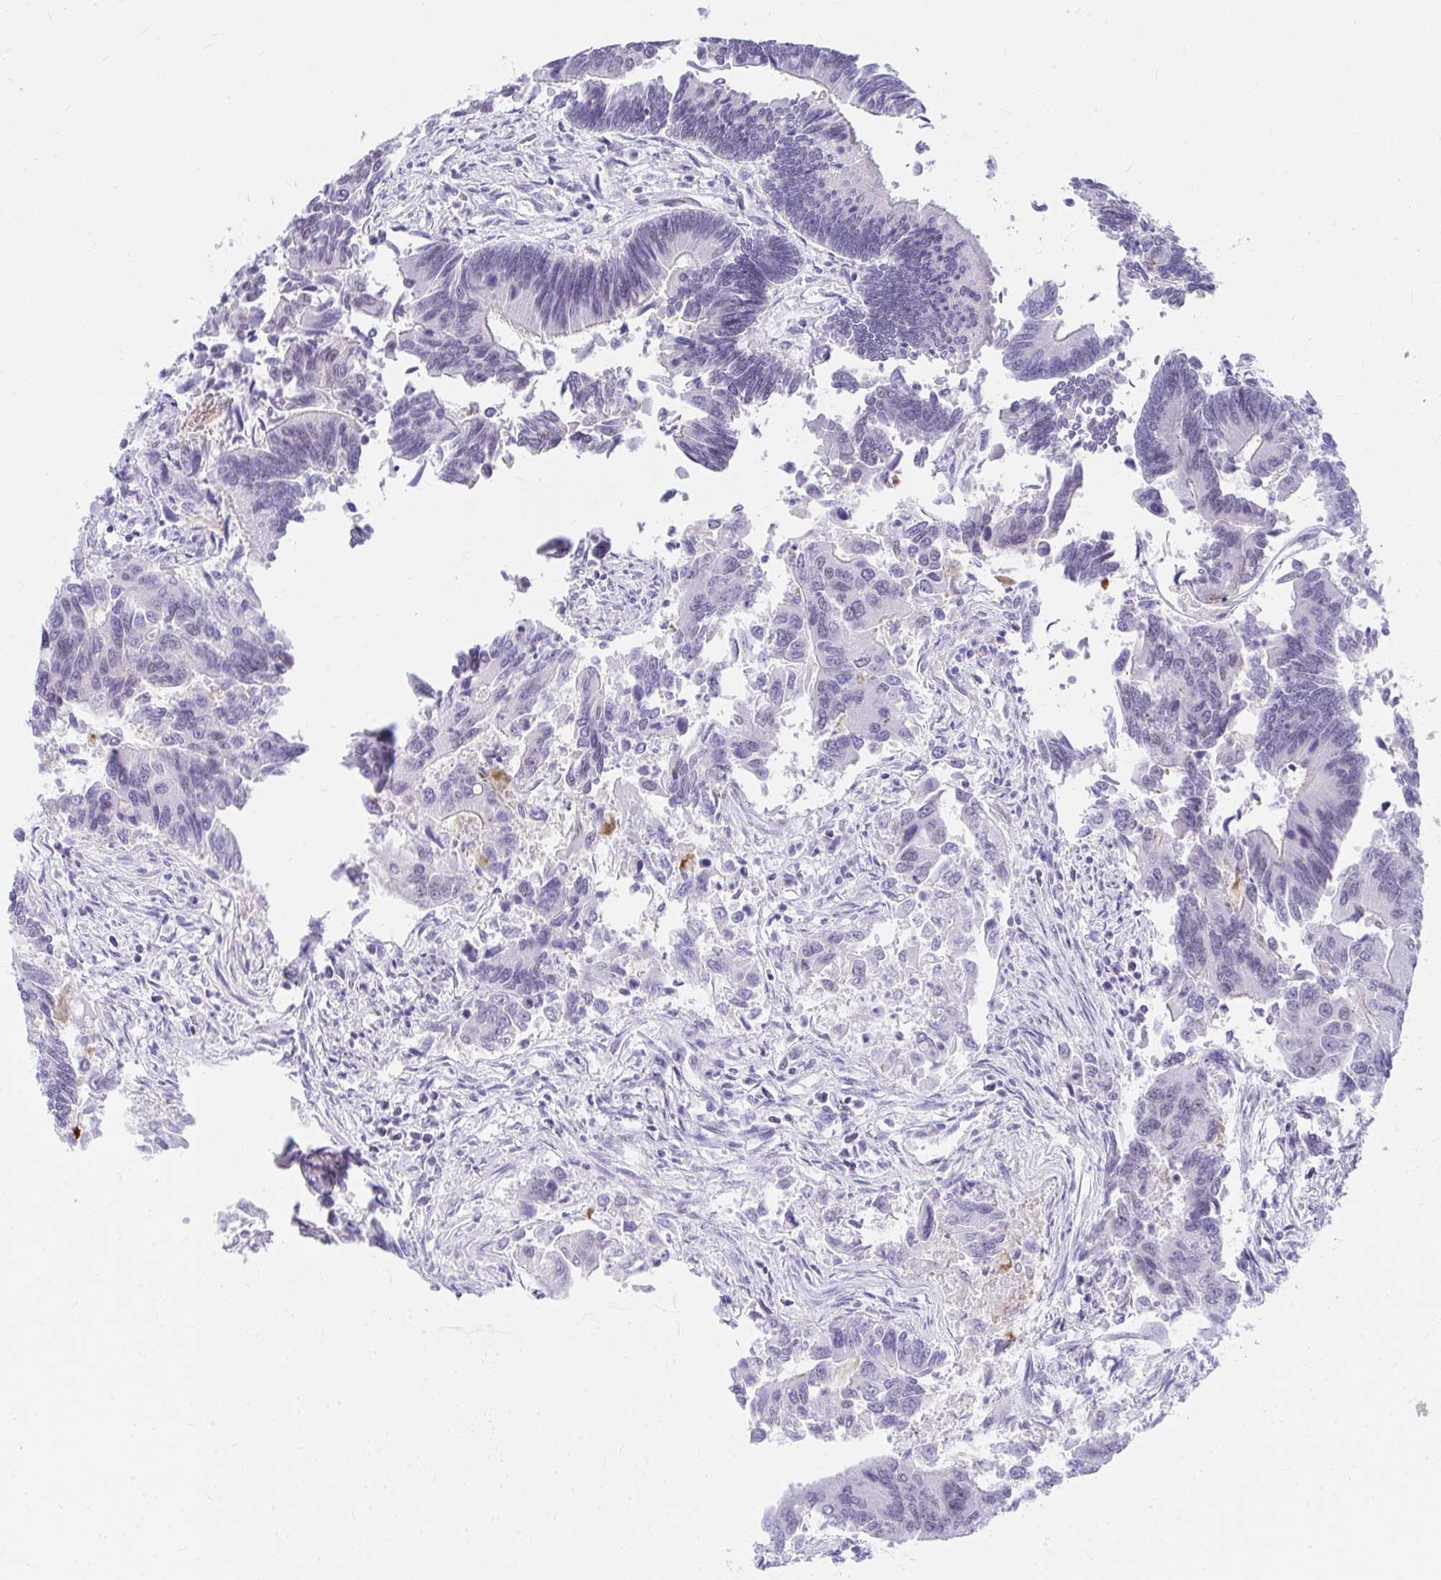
{"staining": {"intensity": "negative", "quantity": "none", "location": "none"}, "tissue": "colorectal cancer", "cell_type": "Tumor cells", "image_type": "cancer", "snomed": [{"axis": "morphology", "description": "Adenocarcinoma, NOS"}, {"axis": "topography", "description": "Colon"}], "caption": "High power microscopy micrograph of an immunohistochemistry image of colorectal adenocarcinoma, revealing no significant positivity in tumor cells.", "gene": "OR5F1", "patient": {"sex": "female", "age": 67}}